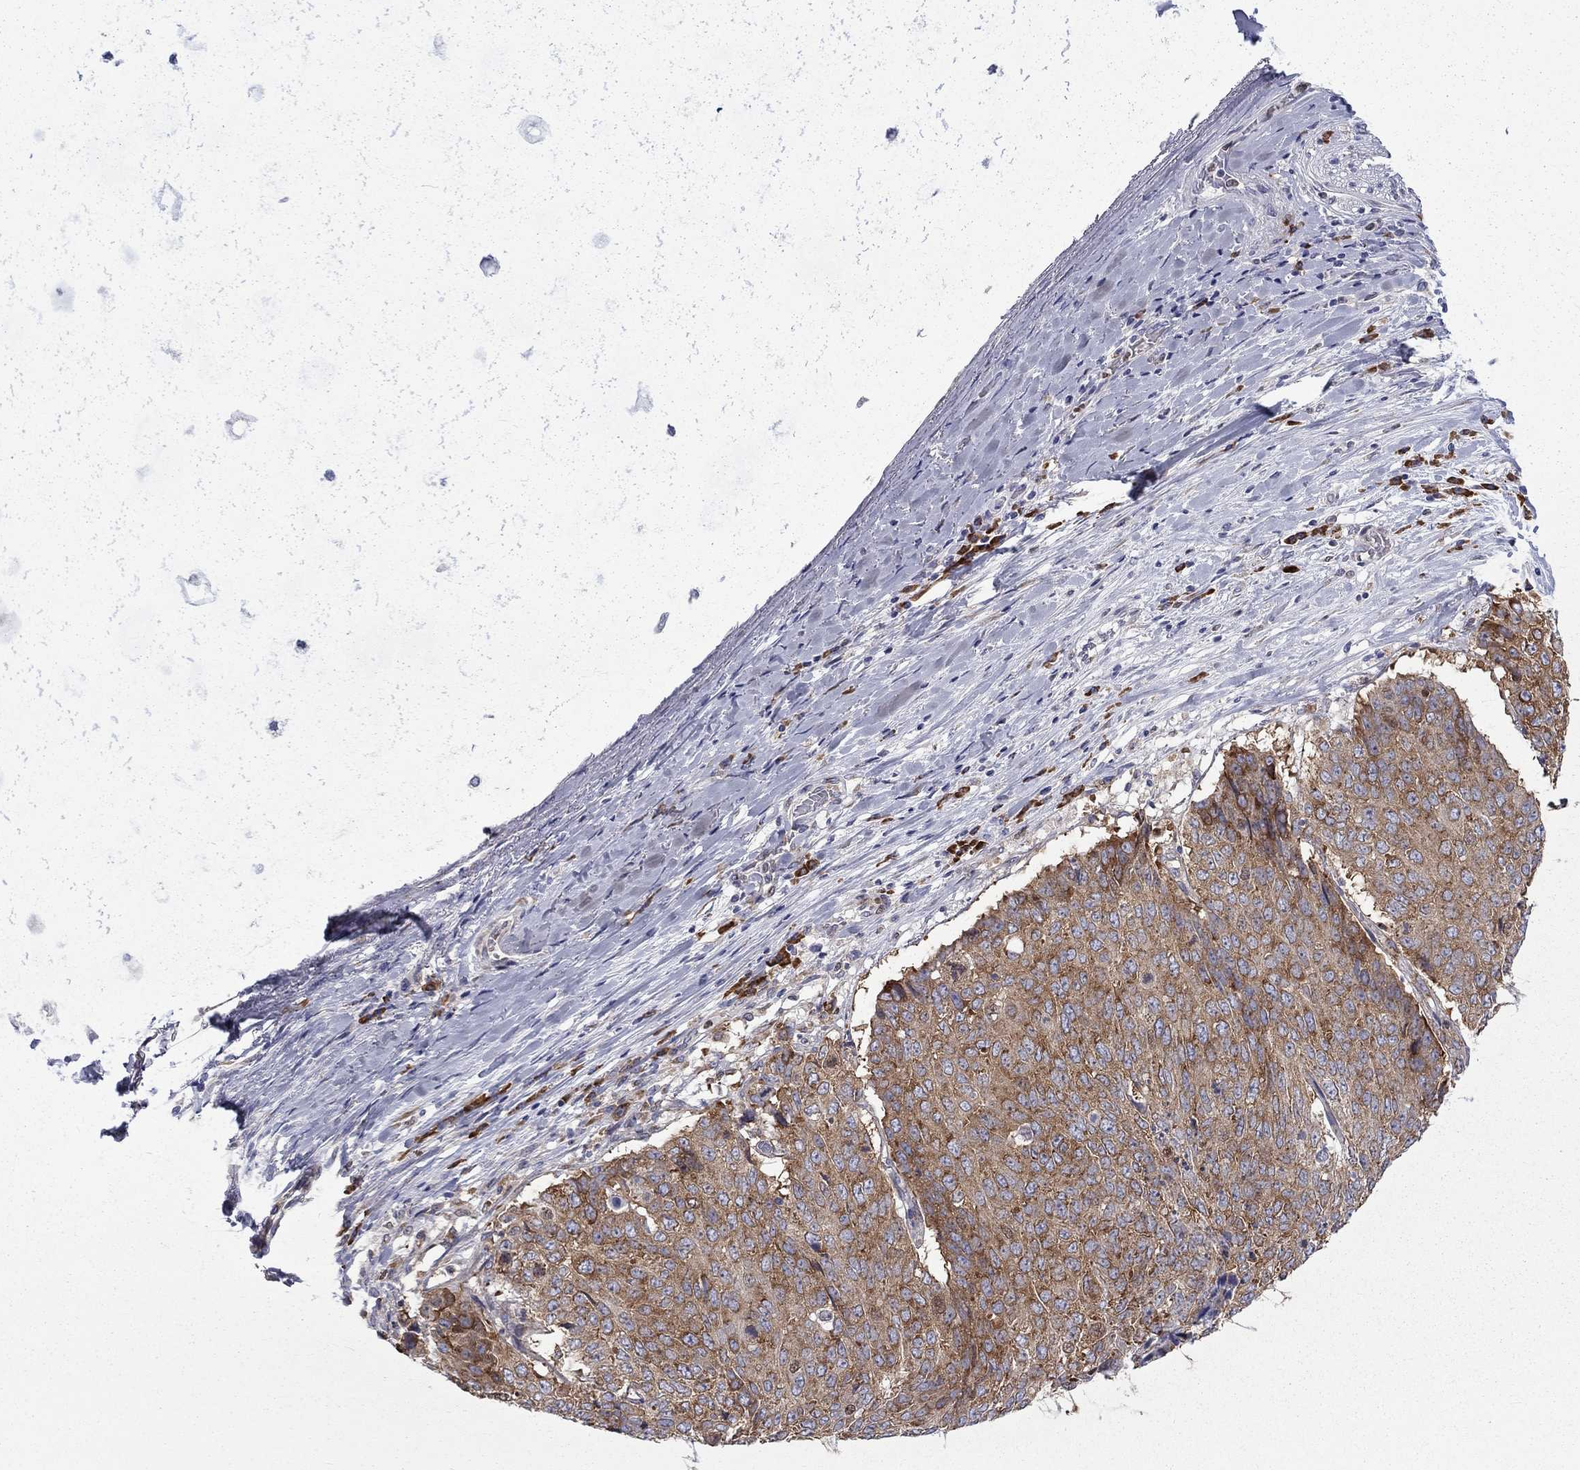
{"staining": {"intensity": "moderate", "quantity": ">75%", "location": "cytoplasmic/membranous"}, "tissue": "lung cancer", "cell_type": "Tumor cells", "image_type": "cancer", "snomed": [{"axis": "morphology", "description": "Normal tissue, NOS"}, {"axis": "morphology", "description": "Squamous cell carcinoma, NOS"}, {"axis": "topography", "description": "Bronchus"}, {"axis": "topography", "description": "Lung"}], "caption": "Human lung cancer (squamous cell carcinoma) stained with a protein marker demonstrates moderate staining in tumor cells.", "gene": "PABPC4", "patient": {"sex": "male", "age": 64}}